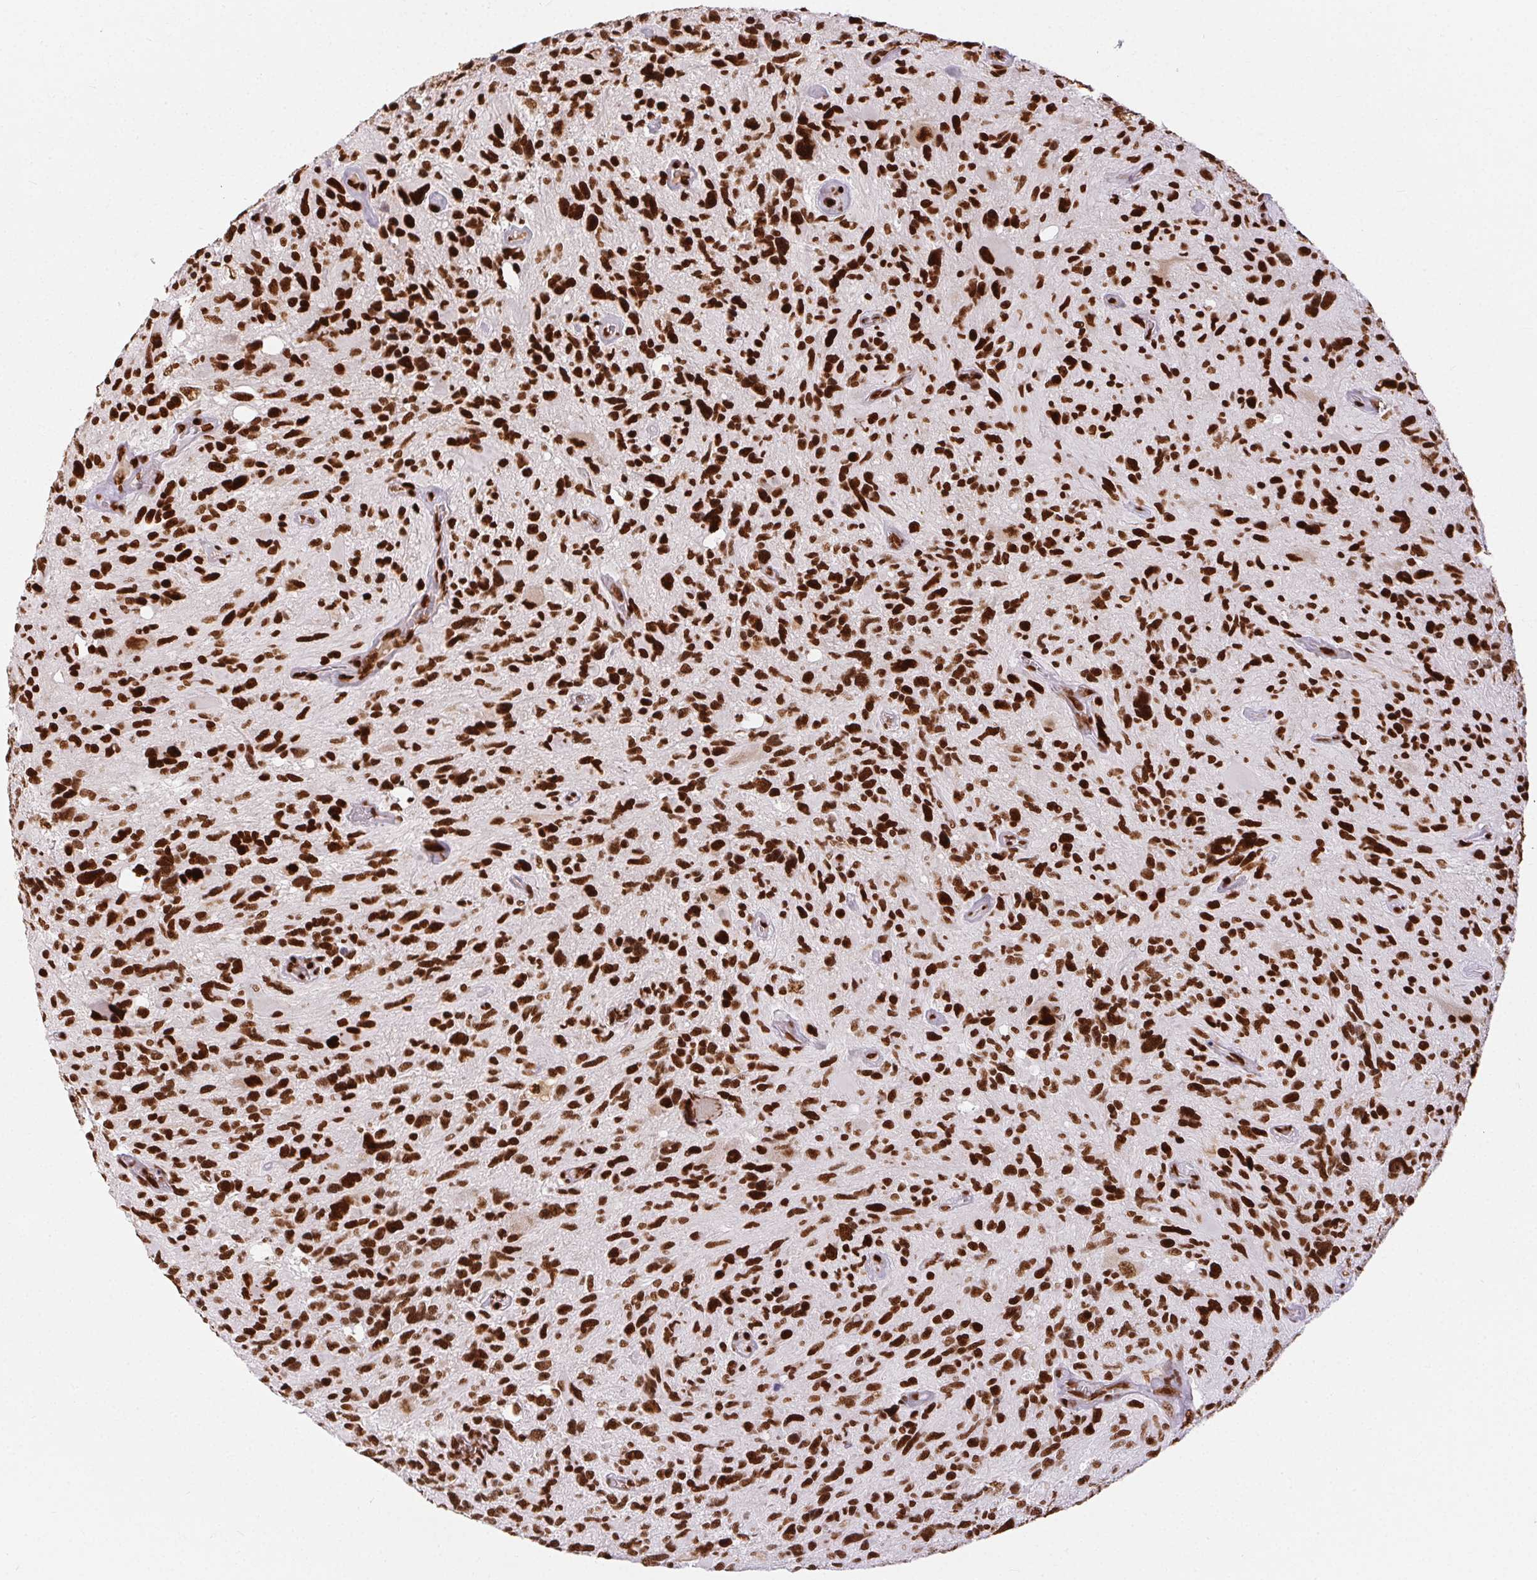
{"staining": {"intensity": "strong", "quantity": ">75%", "location": "nuclear"}, "tissue": "glioma", "cell_type": "Tumor cells", "image_type": "cancer", "snomed": [{"axis": "morphology", "description": "Glioma, malignant, High grade"}, {"axis": "topography", "description": "Brain"}], "caption": "Protein analysis of glioma tissue exhibits strong nuclear expression in approximately >75% of tumor cells.", "gene": "ZNF80", "patient": {"sex": "male", "age": 49}}